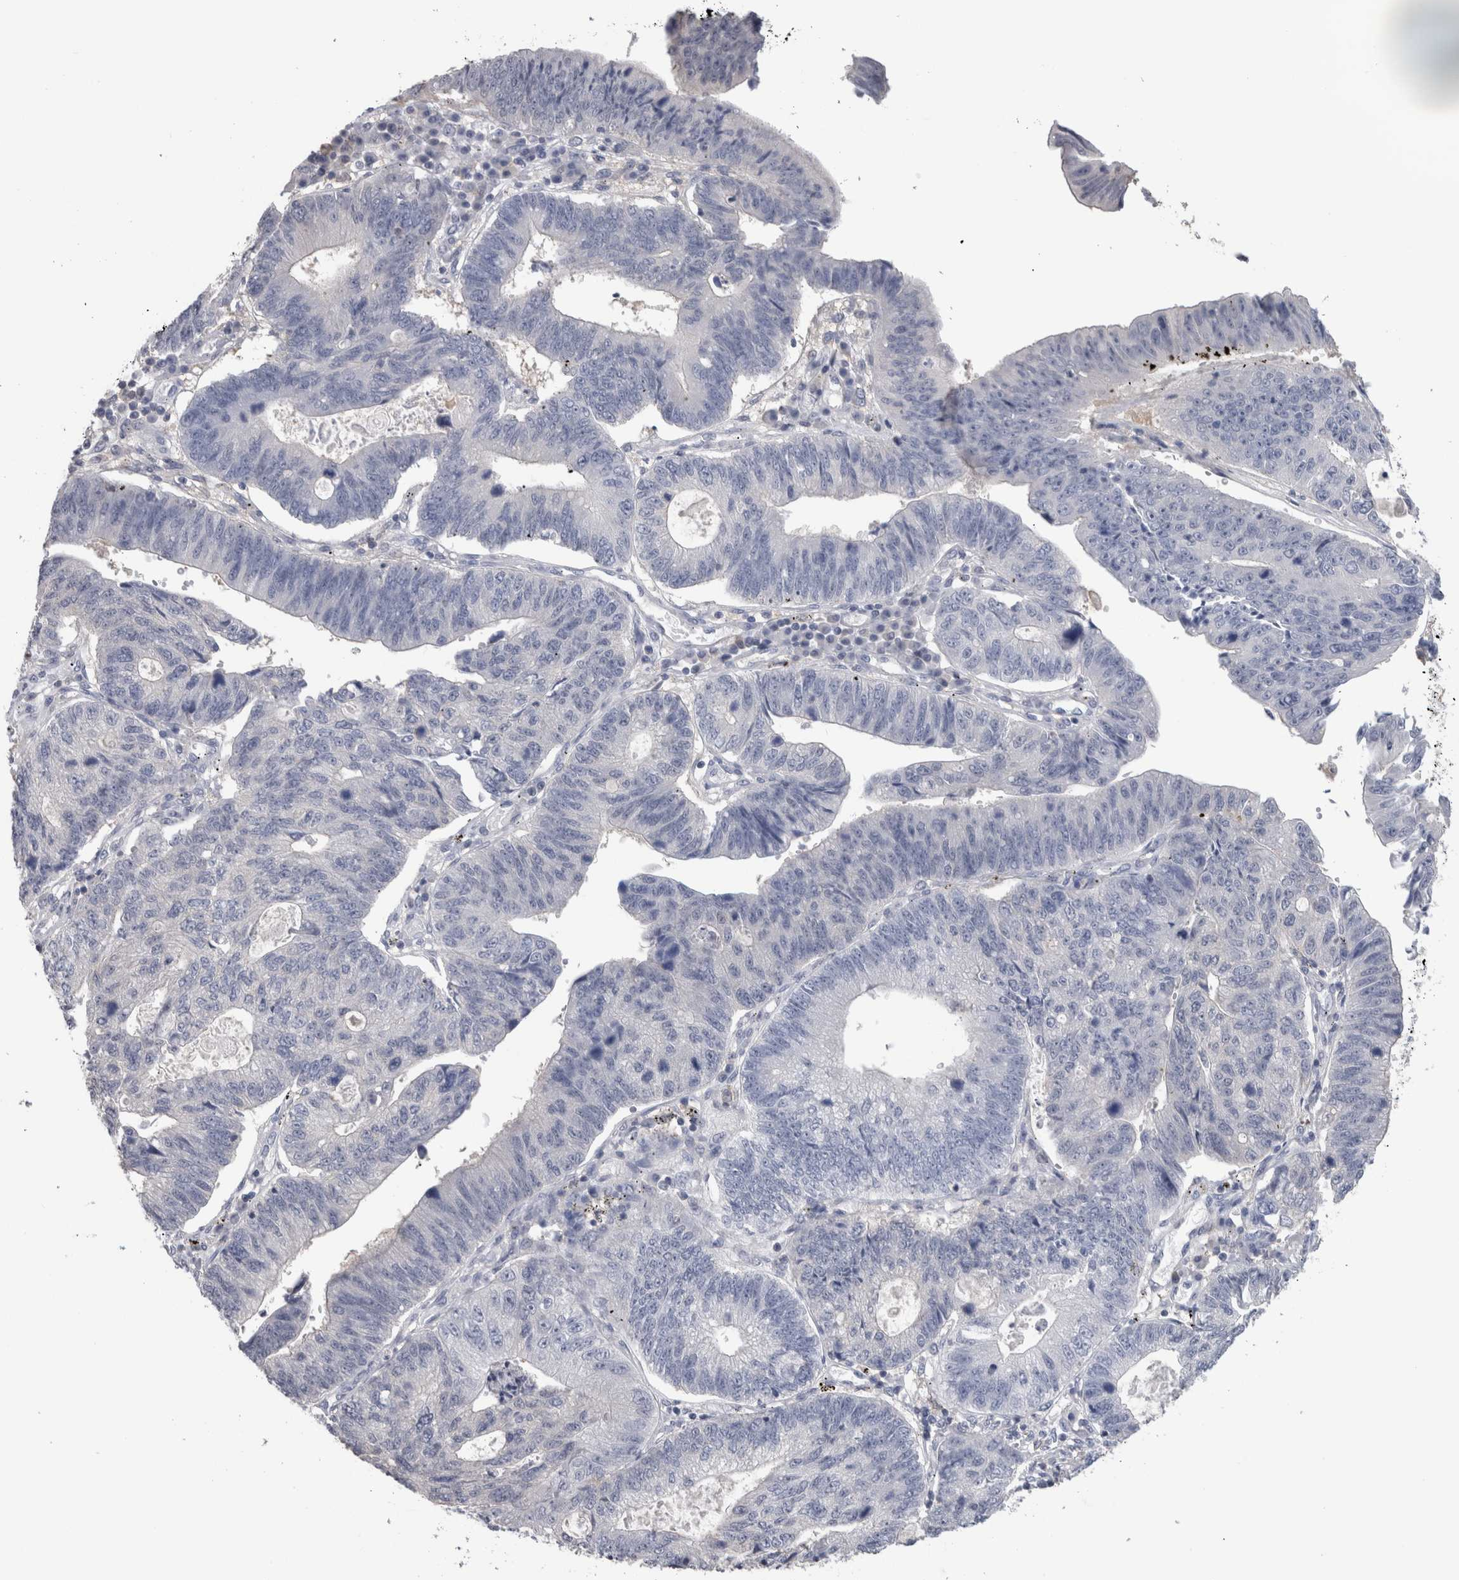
{"staining": {"intensity": "negative", "quantity": "none", "location": "none"}, "tissue": "stomach cancer", "cell_type": "Tumor cells", "image_type": "cancer", "snomed": [{"axis": "morphology", "description": "Adenocarcinoma, NOS"}, {"axis": "topography", "description": "Stomach"}], "caption": "The image displays no staining of tumor cells in adenocarcinoma (stomach).", "gene": "SCRN1", "patient": {"sex": "male", "age": 59}}